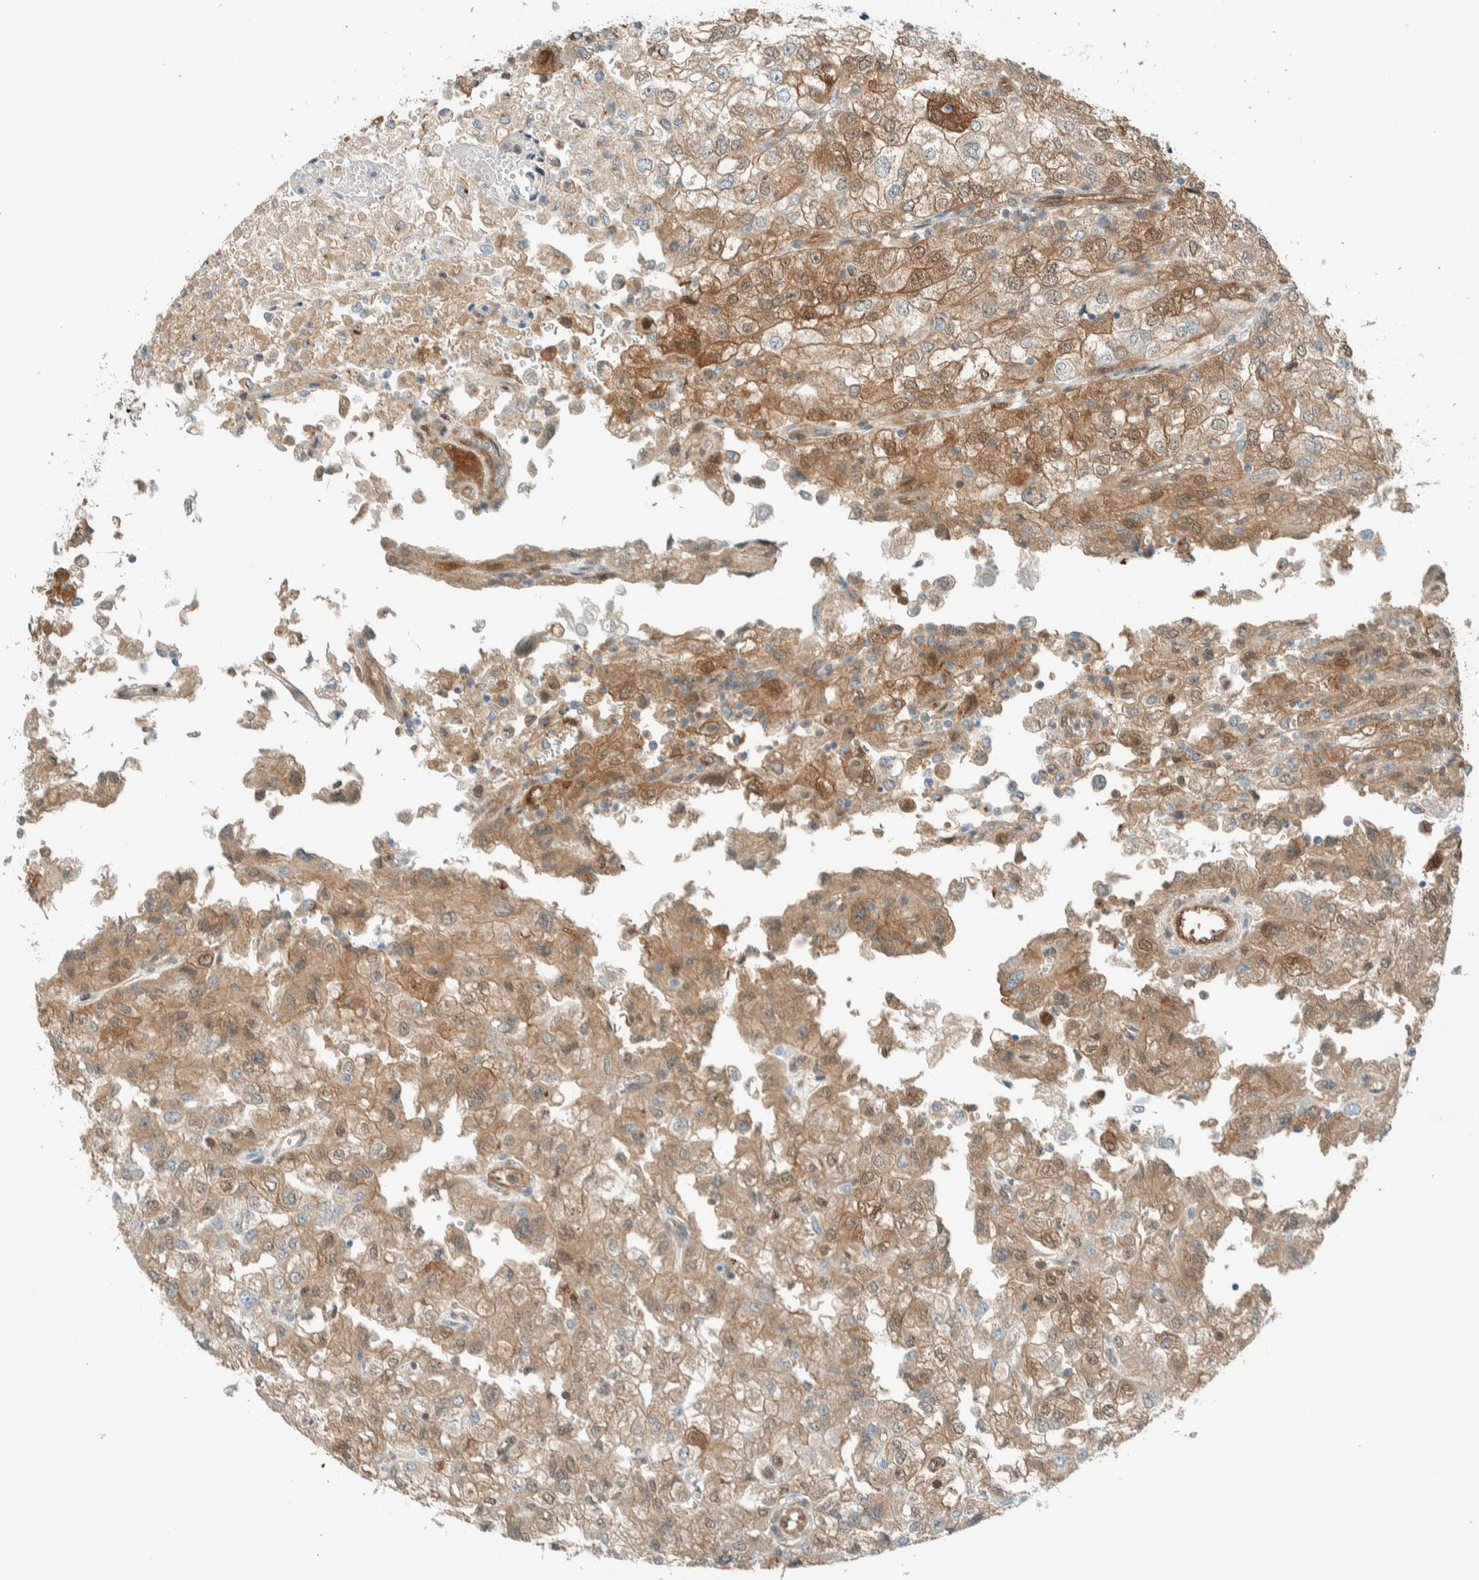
{"staining": {"intensity": "moderate", "quantity": ">75%", "location": "cytoplasmic/membranous,nuclear"}, "tissue": "renal cancer", "cell_type": "Tumor cells", "image_type": "cancer", "snomed": [{"axis": "morphology", "description": "Adenocarcinoma, NOS"}, {"axis": "topography", "description": "Kidney"}], "caption": "The histopathology image reveals staining of renal adenocarcinoma, revealing moderate cytoplasmic/membranous and nuclear protein expression (brown color) within tumor cells. Immunohistochemistry stains the protein of interest in brown and the nuclei are stained blue.", "gene": "NXN", "patient": {"sex": "female", "age": 54}}